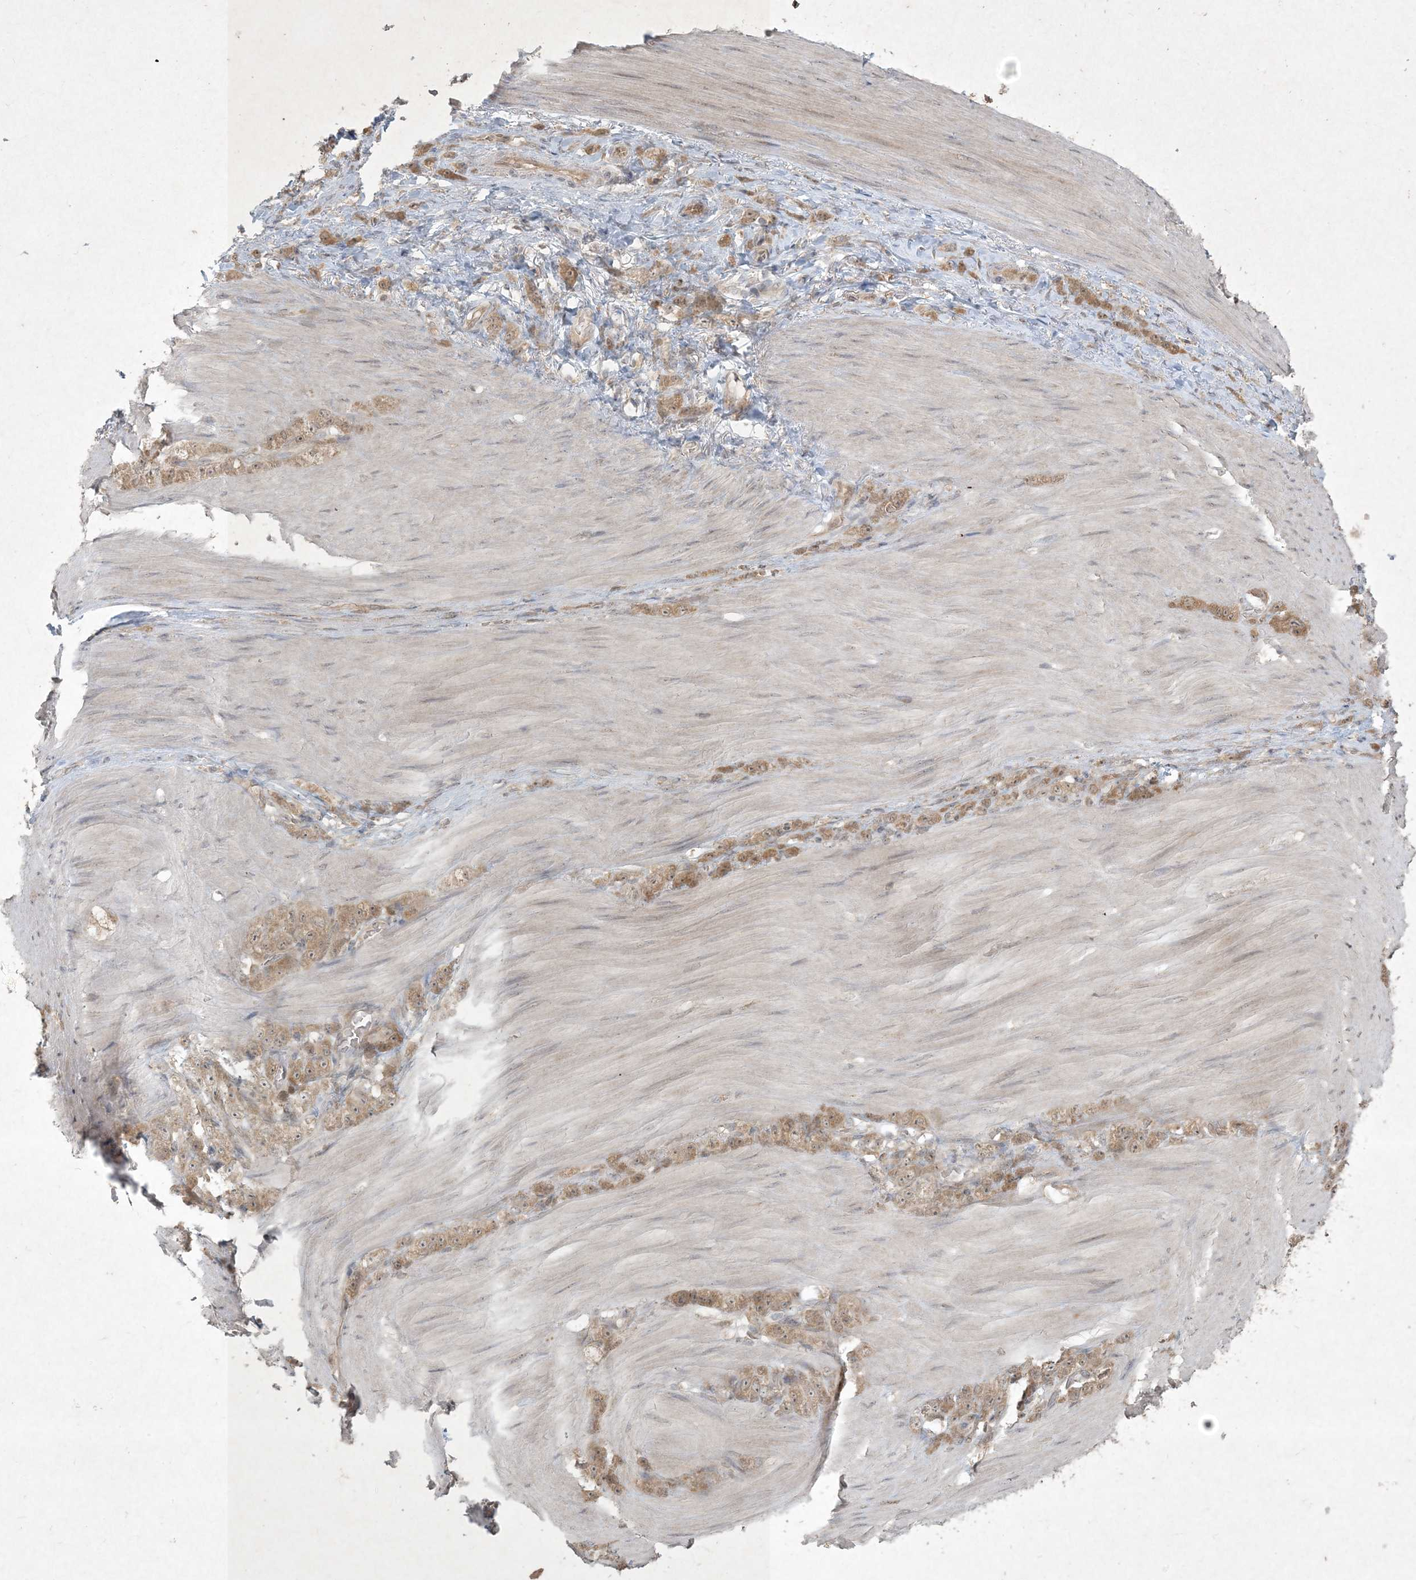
{"staining": {"intensity": "moderate", "quantity": ">75%", "location": "cytoplasmic/membranous,nuclear"}, "tissue": "stomach cancer", "cell_type": "Tumor cells", "image_type": "cancer", "snomed": [{"axis": "morphology", "description": "Normal tissue, NOS"}, {"axis": "morphology", "description": "Adenocarcinoma, NOS"}, {"axis": "topography", "description": "Stomach"}], "caption": "Moderate cytoplasmic/membranous and nuclear staining for a protein is appreciated in approximately >75% of tumor cells of adenocarcinoma (stomach) using immunohistochemistry.", "gene": "NRBP2", "patient": {"sex": "male", "age": 82}}